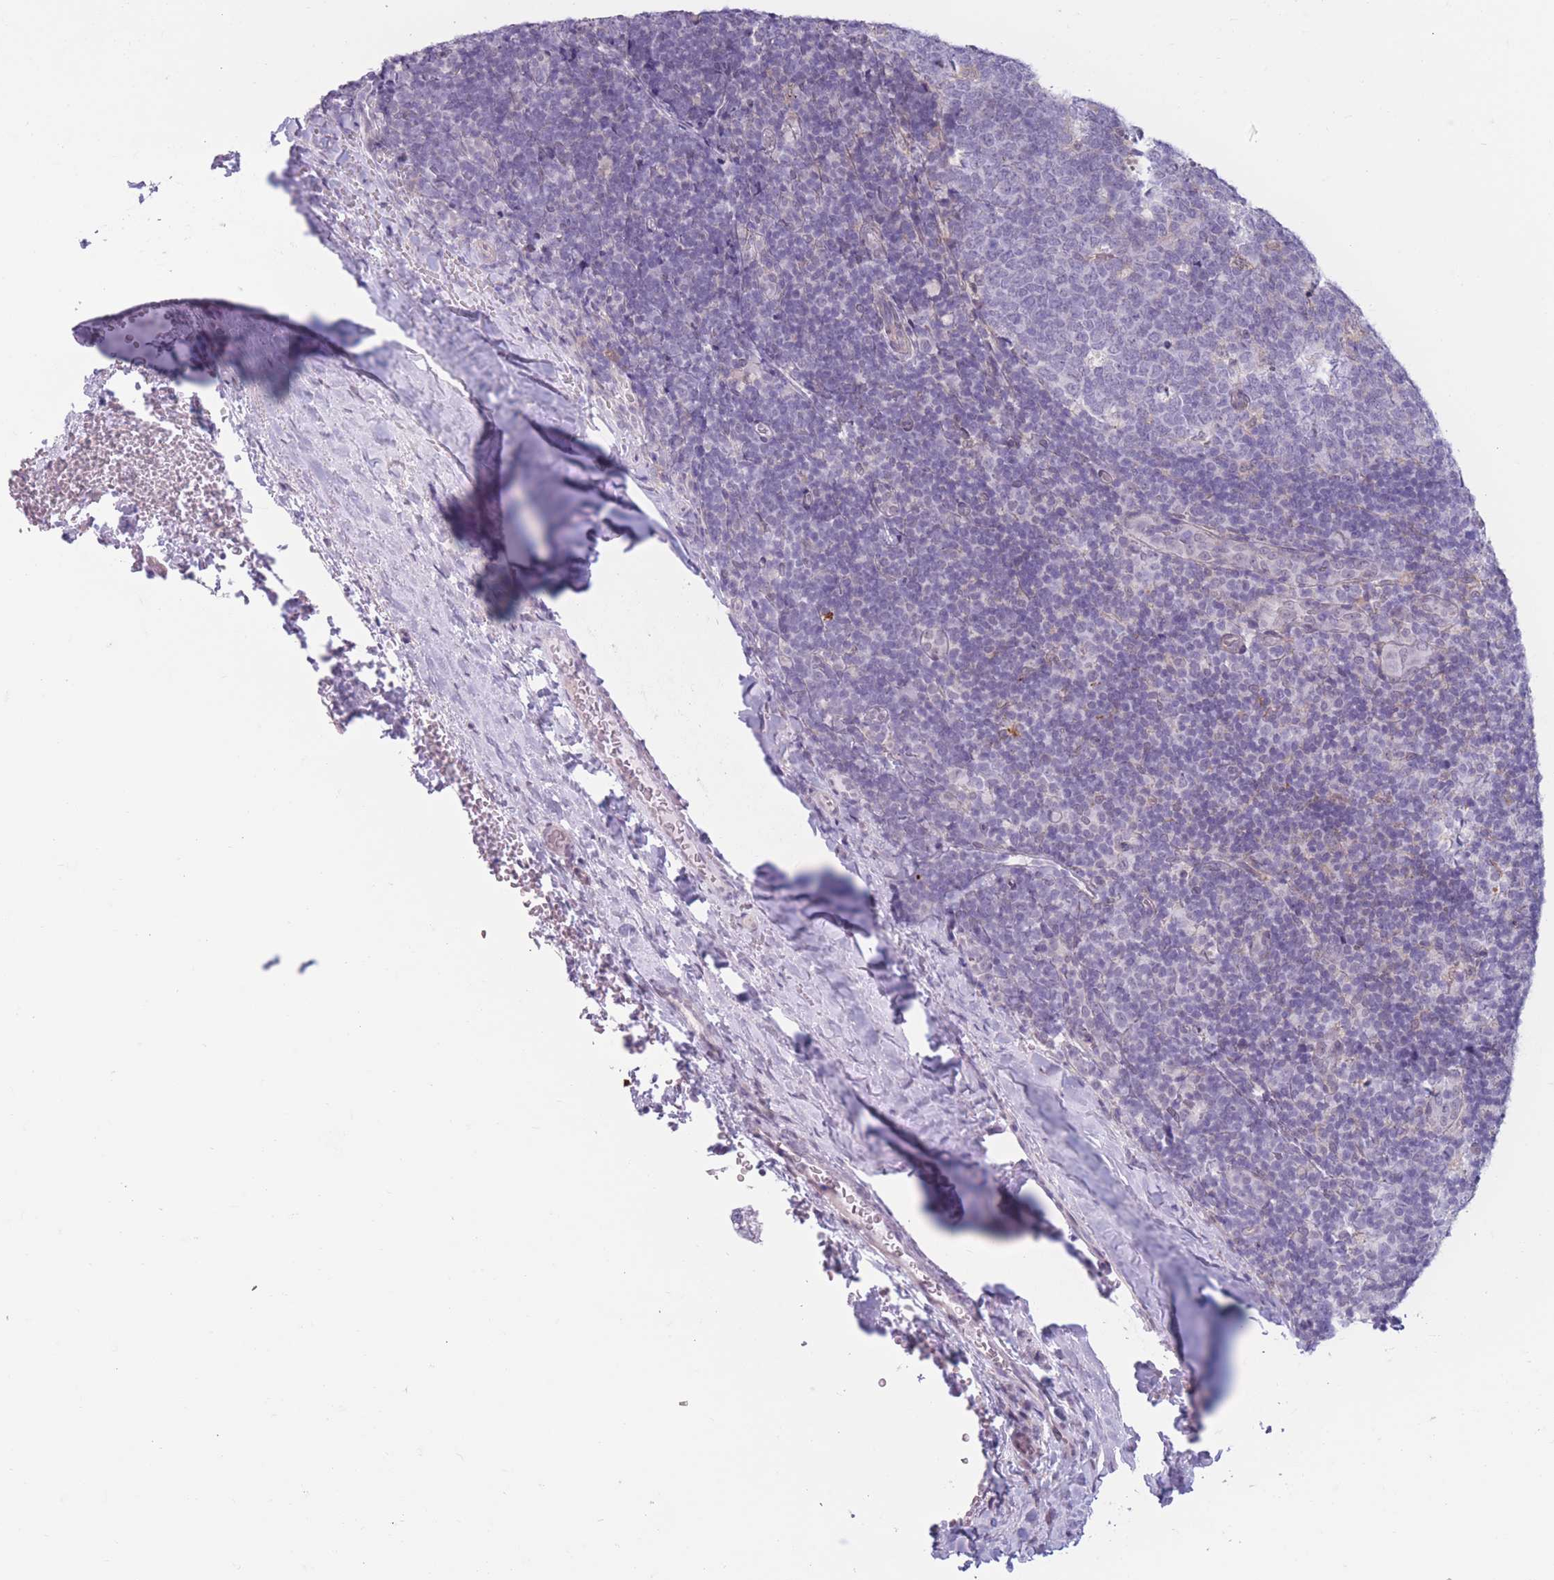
{"staining": {"intensity": "negative", "quantity": "none", "location": "none"}, "tissue": "tonsil", "cell_type": "Germinal center cells", "image_type": "normal", "snomed": [{"axis": "morphology", "description": "Normal tissue, NOS"}, {"axis": "topography", "description": "Tonsil"}], "caption": "A high-resolution photomicrograph shows immunohistochemistry staining of benign tonsil, which displays no significant expression in germinal center cells.", "gene": "PODXL", "patient": {"sex": "male", "age": 17}}